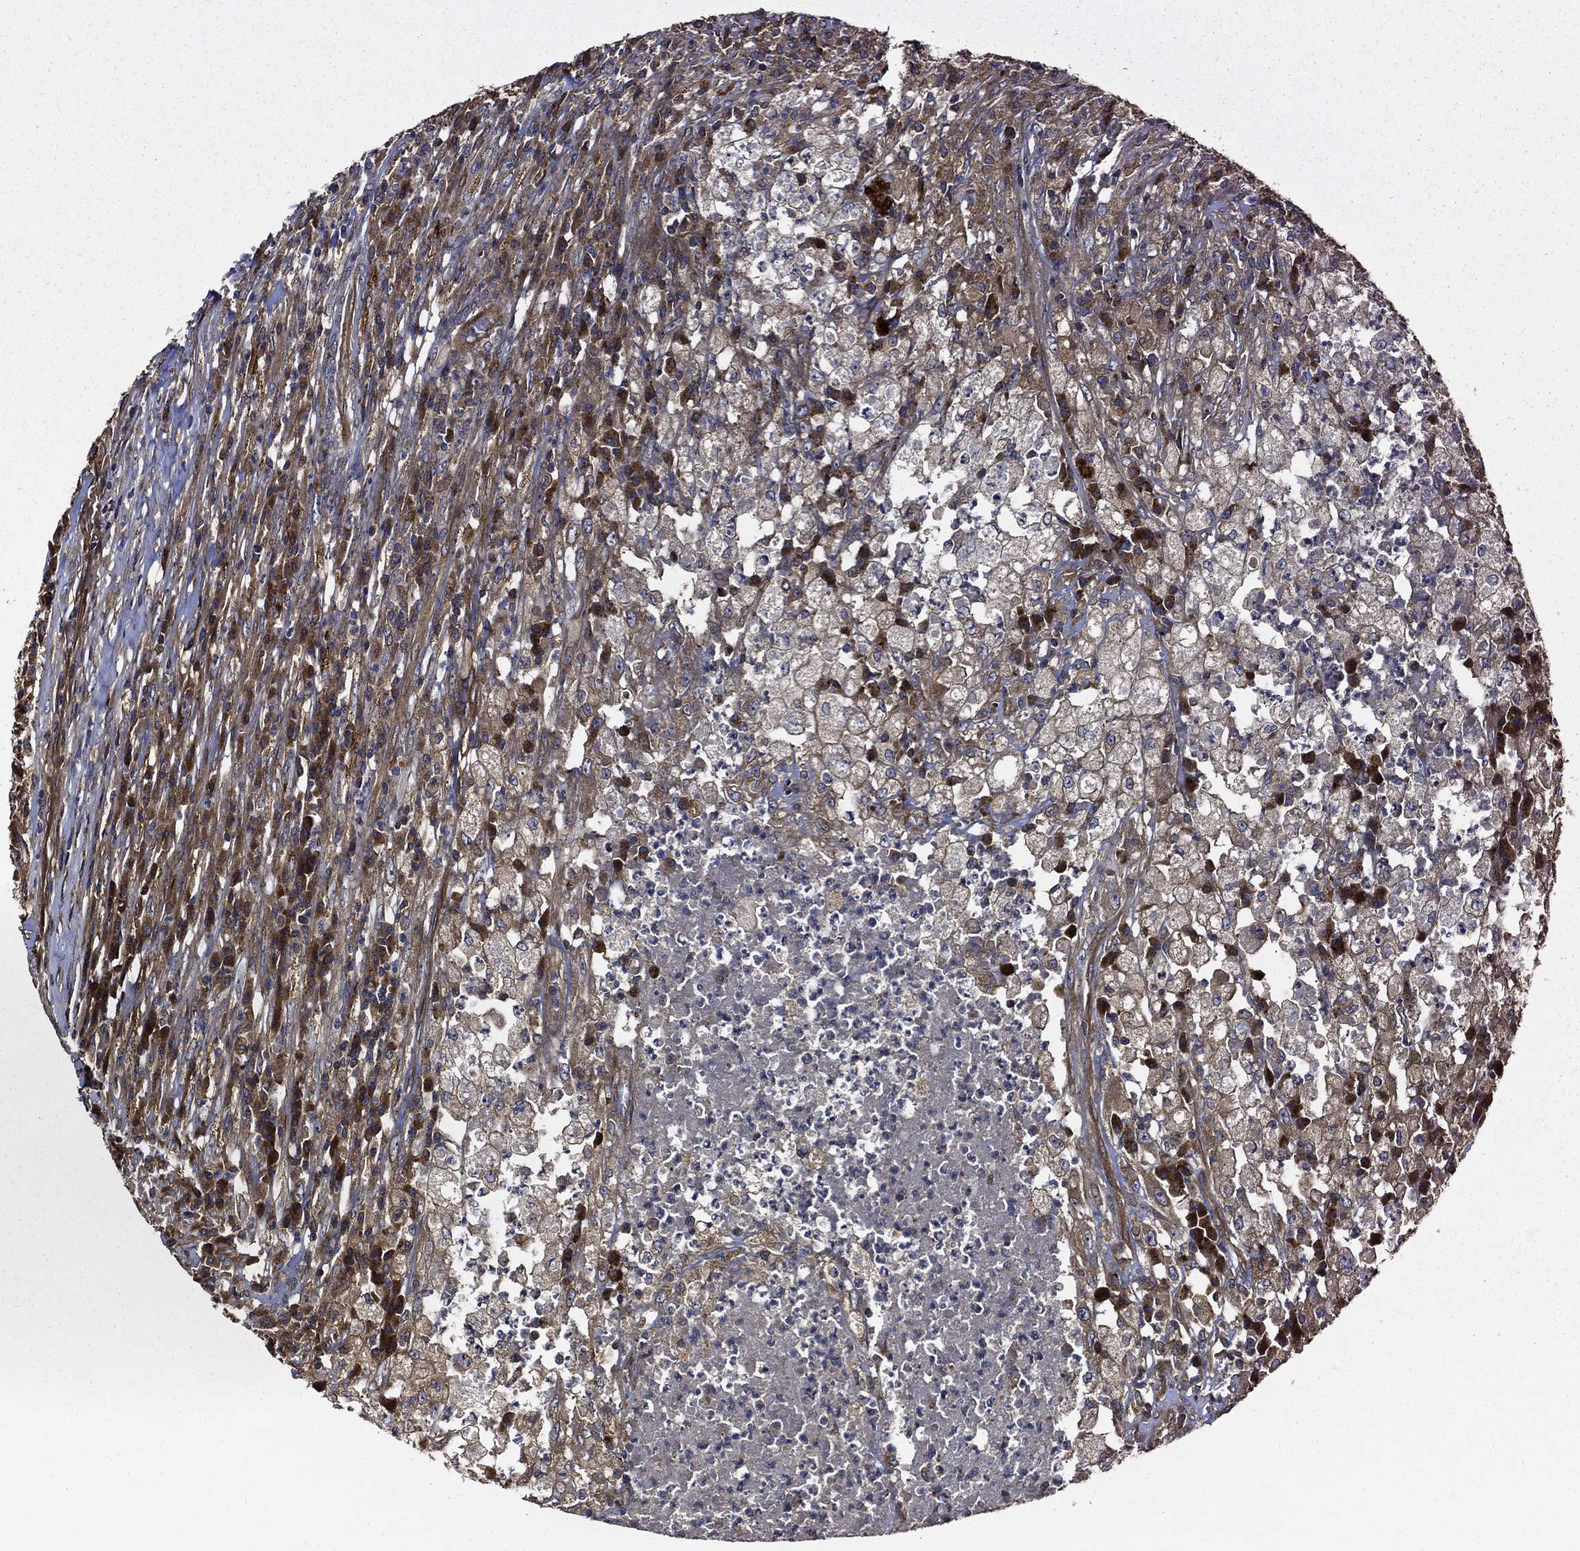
{"staining": {"intensity": "moderate", "quantity": "25%-75%", "location": "cytoplasmic/membranous"}, "tissue": "testis cancer", "cell_type": "Tumor cells", "image_type": "cancer", "snomed": [{"axis": "morphology", "description": "Necrosis, NOS"}, {"axis": "morphology", "description": "Carcinoma, Embryonal, NOS"}, {"axis": "topography", "description": "Testis"}], "caption": "Moderate cytoplasmic/membranous staining is seen in approximately 25%-75% of tumor cells in testis cancer.", "gene": "BABAM2", "patient": {"sex": "male", "age": 19}}